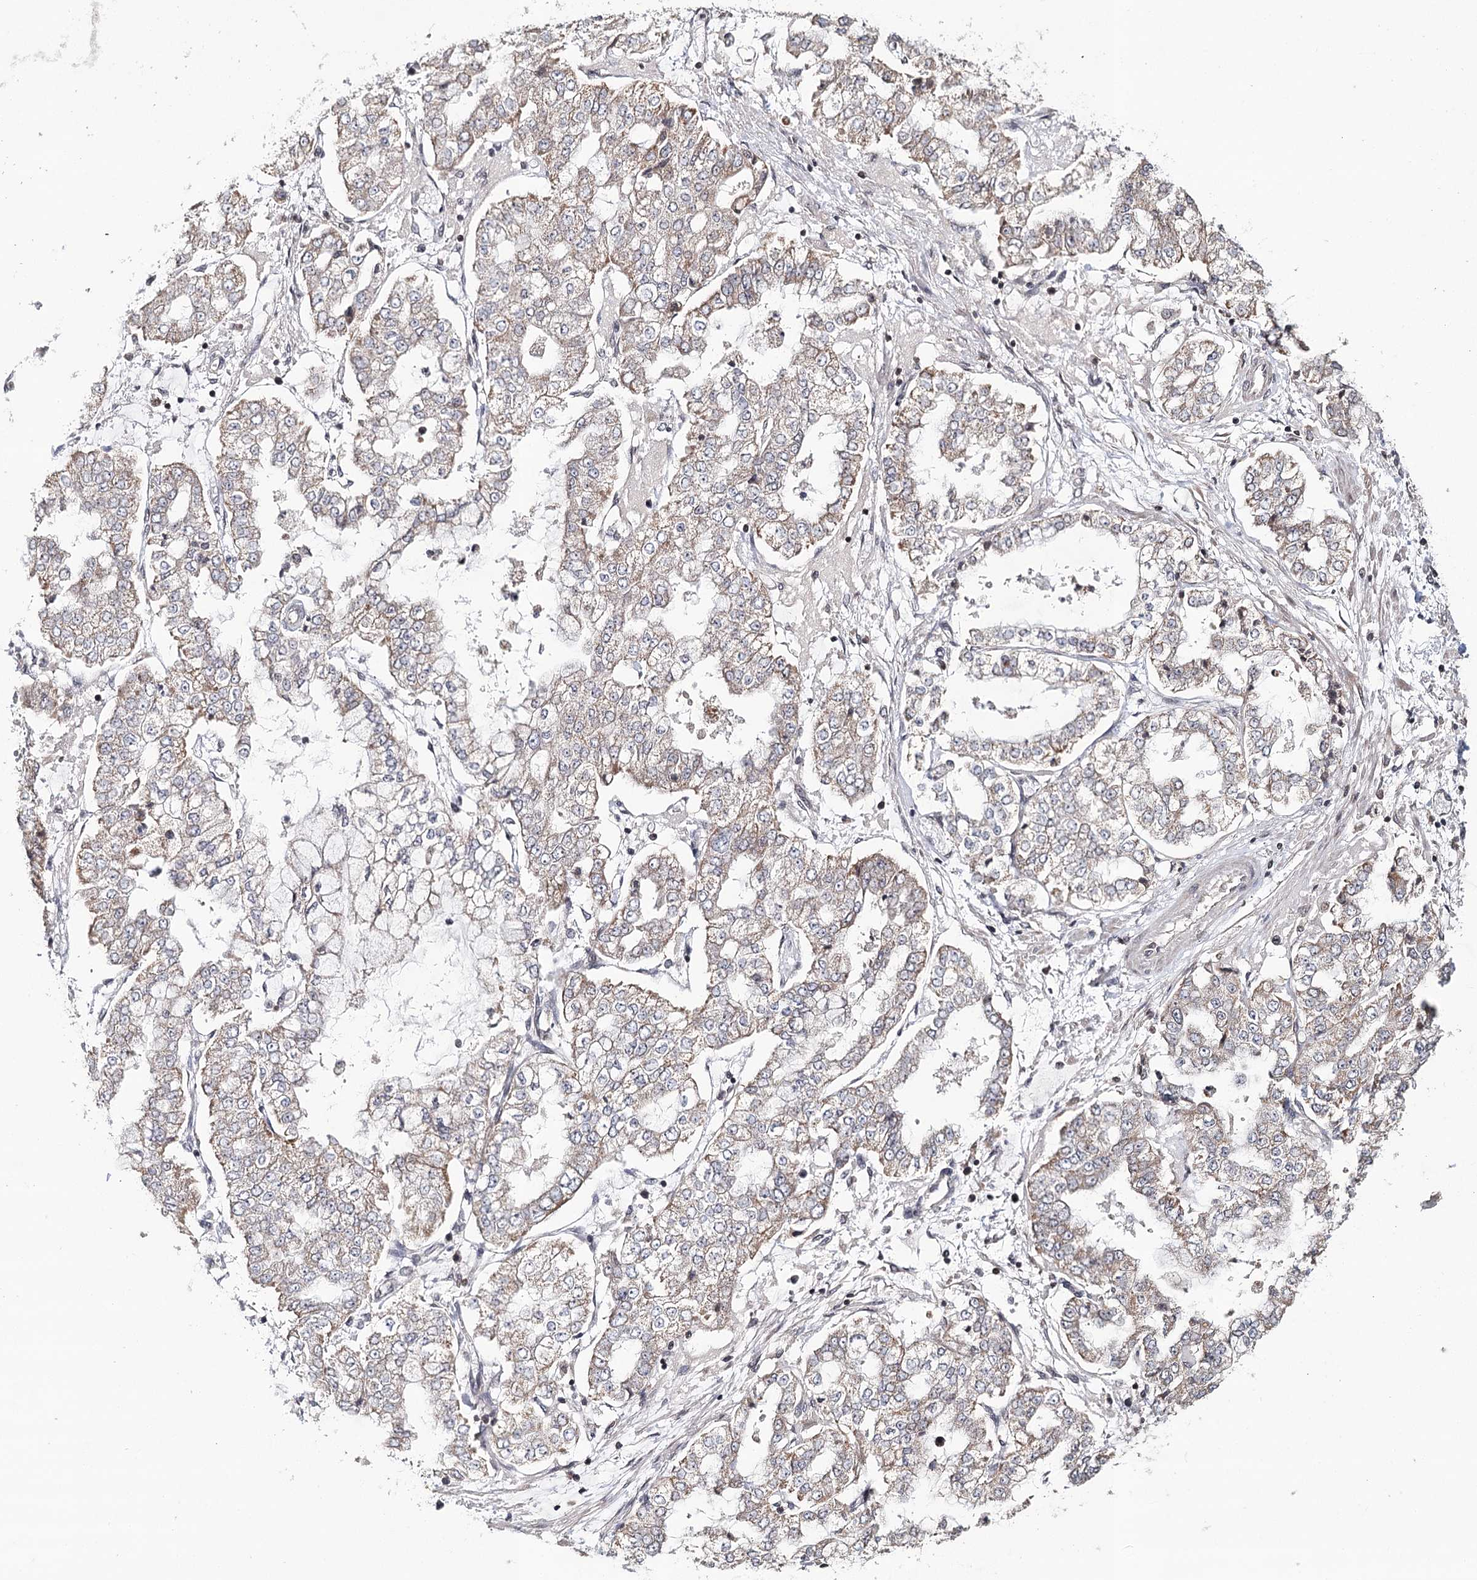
{"staining": {"intensity": "weak", "quantity": ">75%", "location": "cytoplasmic/membranous"}, "tissue": "stomach cancer", "cell_type": "Tumor cells", "image_type": "cancer", "snomed": [{"axis": "morphology", "description": "Adenocarcinoma, NOS"}, {"axis": "topography", "description": "Stomach"}], "caption": "Immunohistochemical staining of stomach cancer (adenocarcinoma) displays low levels of weak cytoplasmic/membranous positivity in approximately >75% of tumor cells.", "gene": "ICOS", "patient": {"sex": "male", "age": 76}}